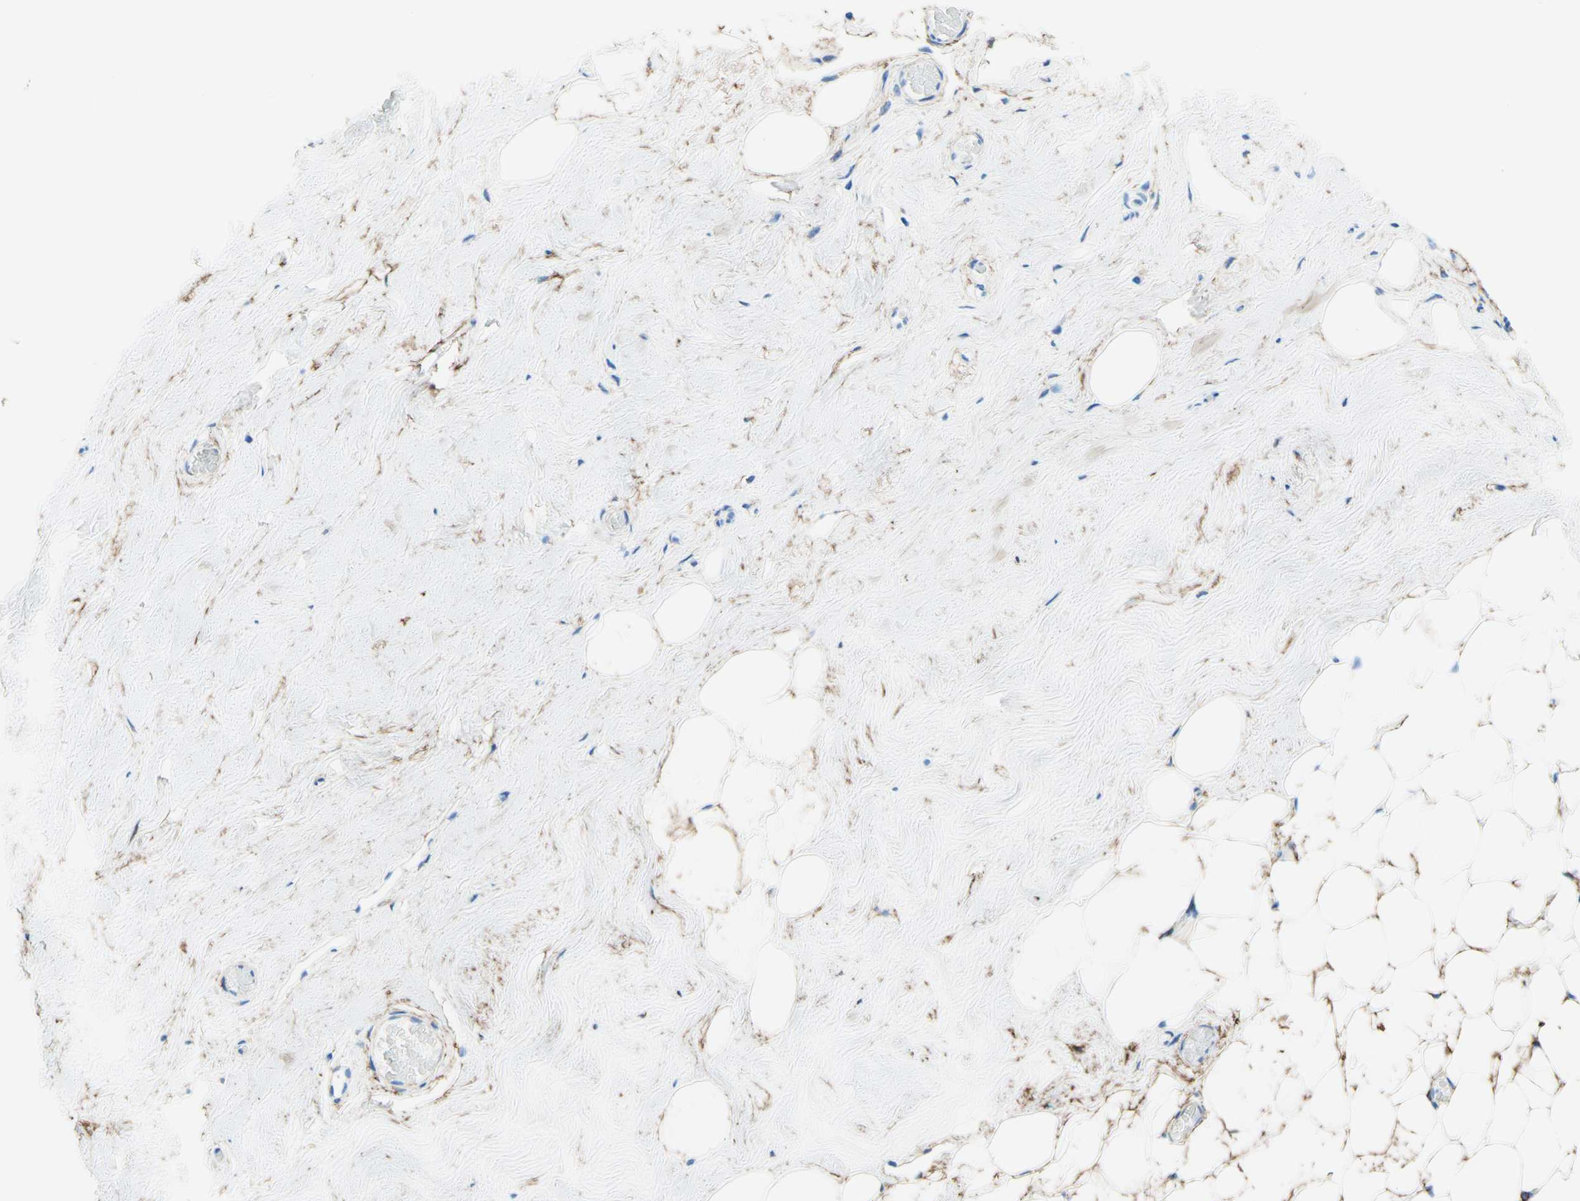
{"staining": {"intensity": "negative", "quantity": "none", "location": "none"}, "tissue": "breast", "cell_type": "Adipocytes", "image_type": "normal", "snomed": [{"axis": "morphology", "description": "Normal tissue, NOS"}, {"axis": "topography", "description": "Breast"}], "caption": "Immunohistochemical staining of benign human breast shows no significant staining in adipocytes.", "gene": "MFAP5", "patient": {"sex": "female", "age": 75}}